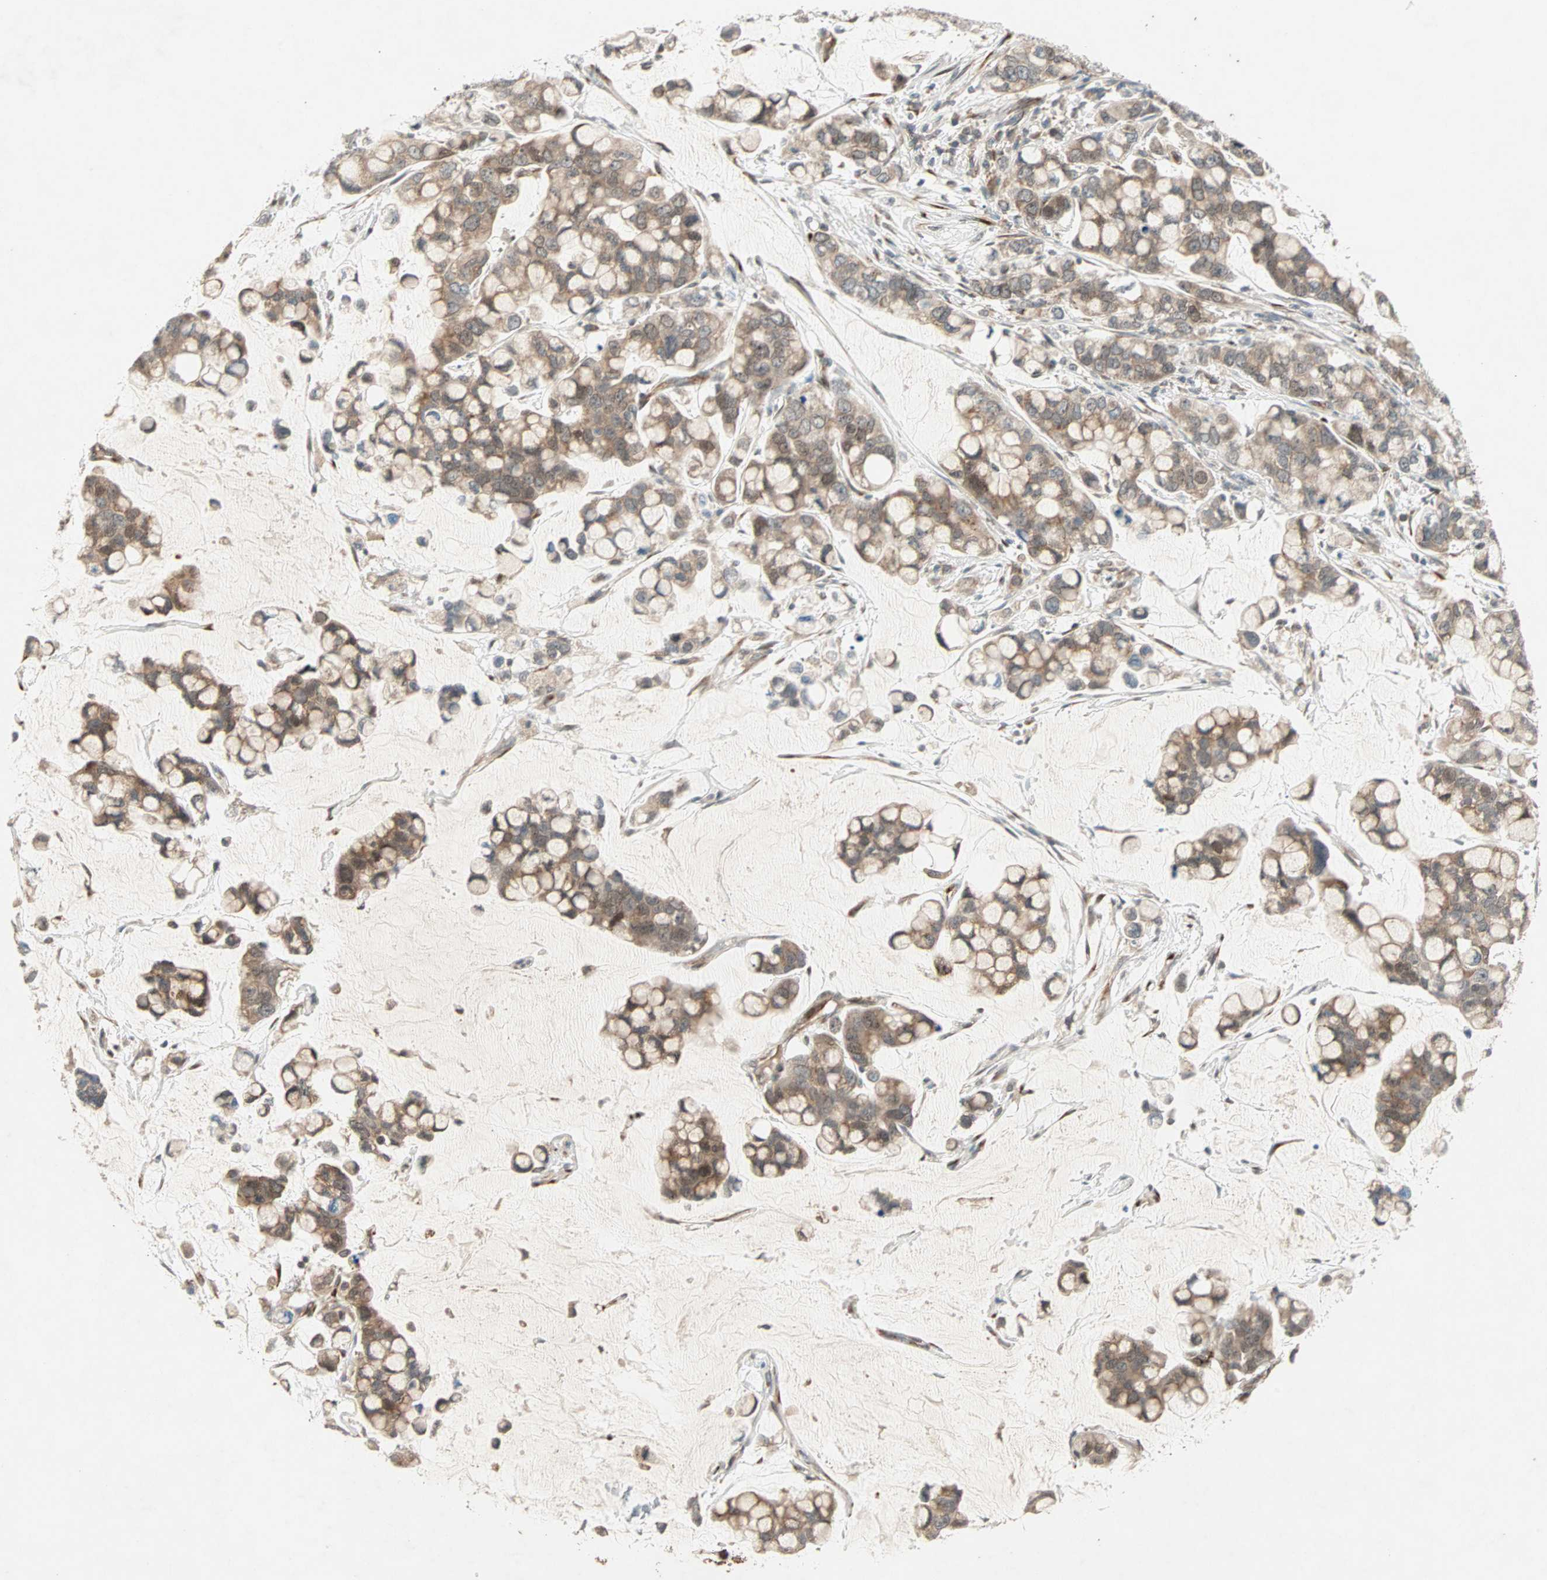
{"staining": {"intensity": "moderate", "quantity": ">75%", "location": "cytoplasmic/membranous,nuclear"}, "tissue": "stomach cancer", "cell_type": "Tumor cells", "image_type": "cancer", "snomed": [{"axis": "morphology", "description": "Adenocarcinoma, NOS"}, {"axis": "topography", "description": "Stomach, lower"}], "caption": "The histopathology image demonstrates a brown stain indicating the presence of a protein in the cytoplasmic/membranous and nuclear of tumor cells in adenocarcinoma (stomach).", "gene": "ZNF37A", "patient": {"sex": "male", "age": 84}}